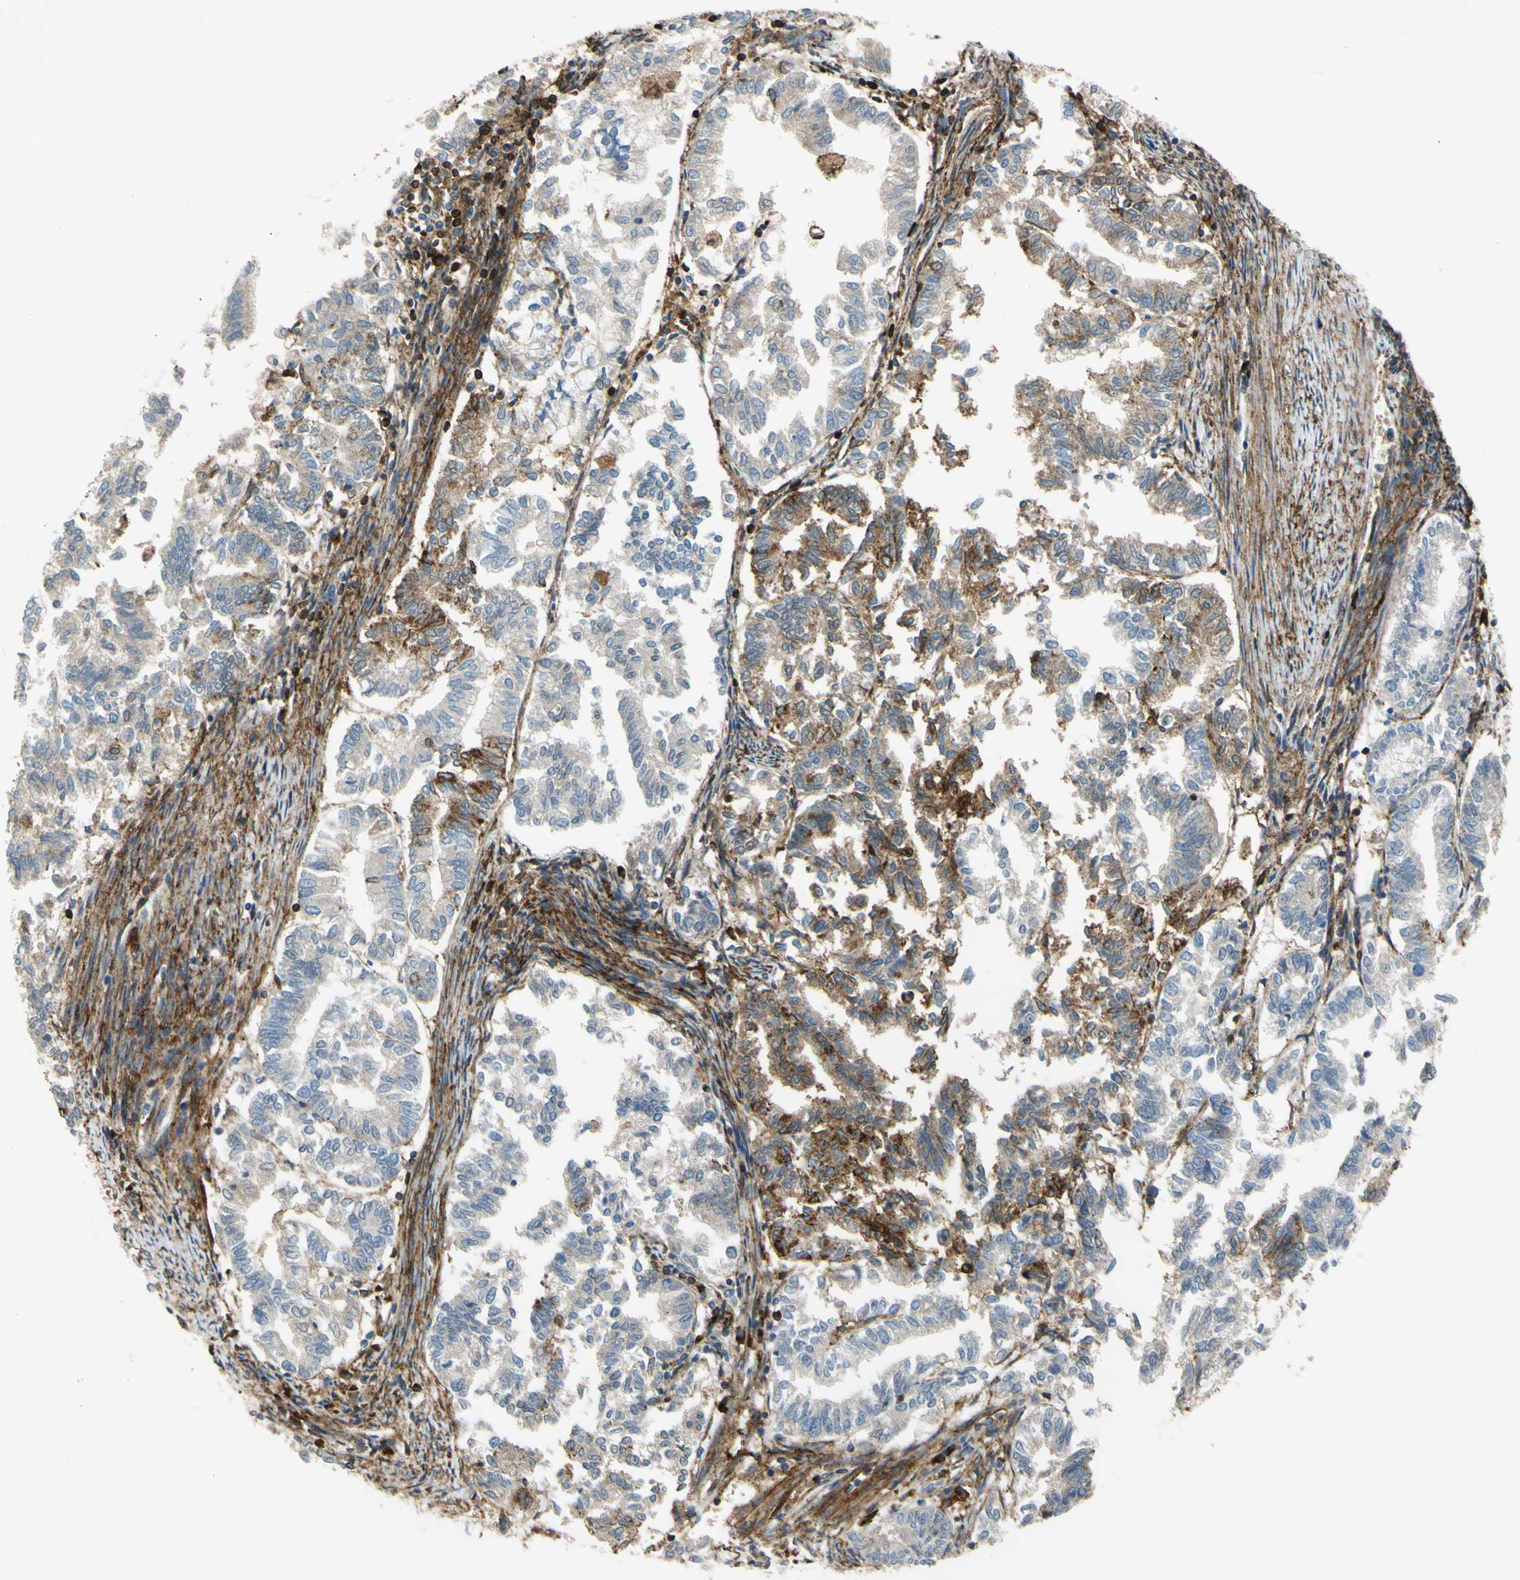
{"staining": {"intensity": "weak", "quantity": "<25%", "location": "cytoplasmic/membranous"}, "tissue": "endometrial cancer", "cell_type": "Tumor cells", "image_type": "cancer", "snomed": [{"axis": "morphology", "description": "Necrosis, NOS"}, {"axis": "morphology", "description": "Adenocarcinoma, NOS"}, {"axis": "topography", "description": "Endometrium"}], "caption": "This is an immunohistochemistry (IHC) micrograph of human endometrial cancer. There is no positivity in tumor cells.", "gene": "POR", "patient": {"sex": "female", "age": 79}}